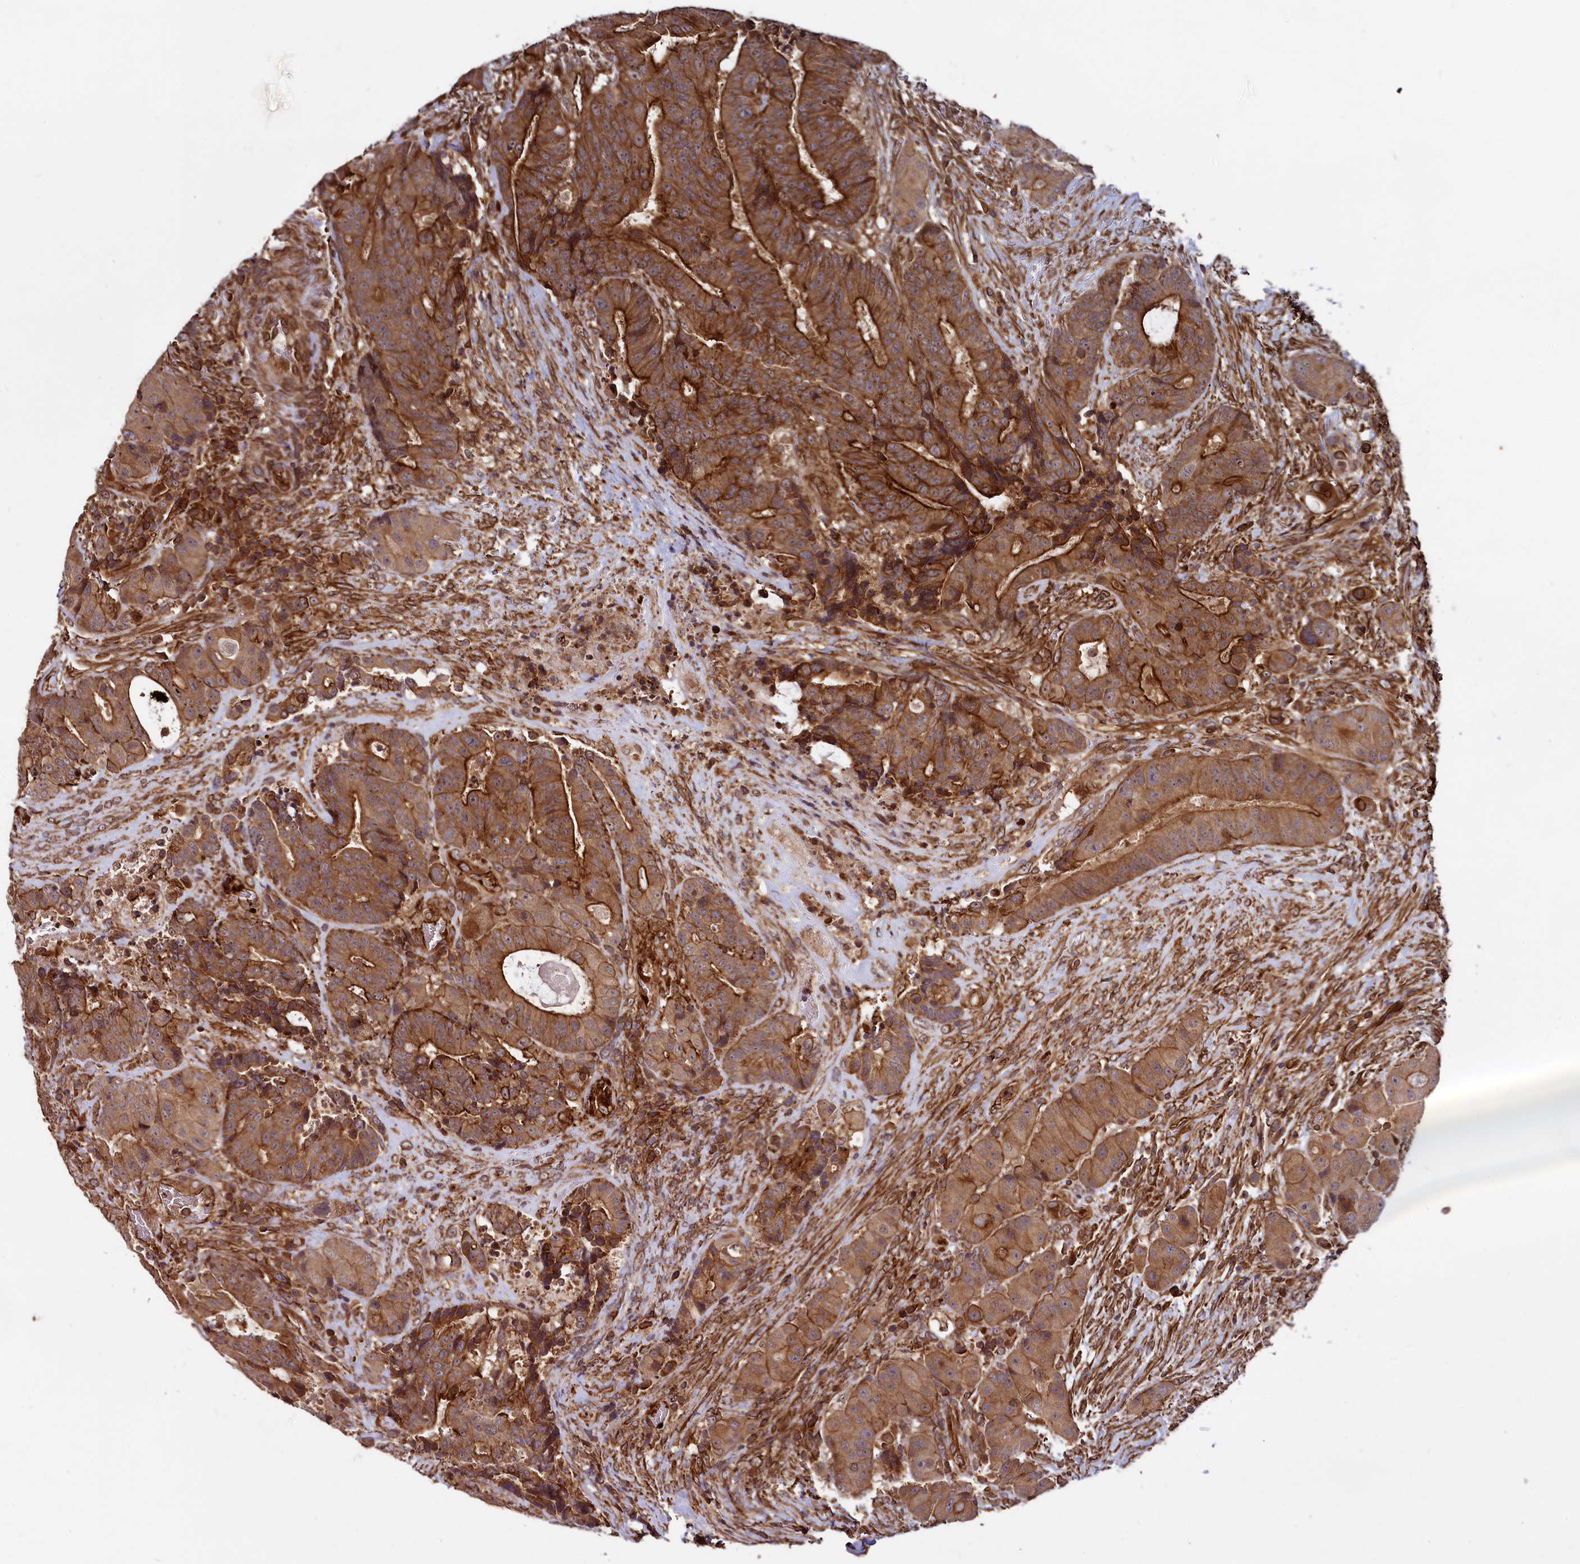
{"staining": {"intensity": "strong", "quantity": ">75%", "location": "cytoplasmic/membranous"}, "tissue": "colorectal cancer", "cell_type": "Tumor cells", "image_type": "cancer", "snomed": [{"axis": "morphology", "description": "Adenocarcinoma, NOS"}, {"axis": "topography", "description": "Rectum"}], "caption": "The micrograph reveals a brown stain indicating the presence of a protein in the cytoplasmic/membranous of tumor cells in colorectal cancer.", "gene": "SVIP", "patient": {"sex": "male", "age": 69}}